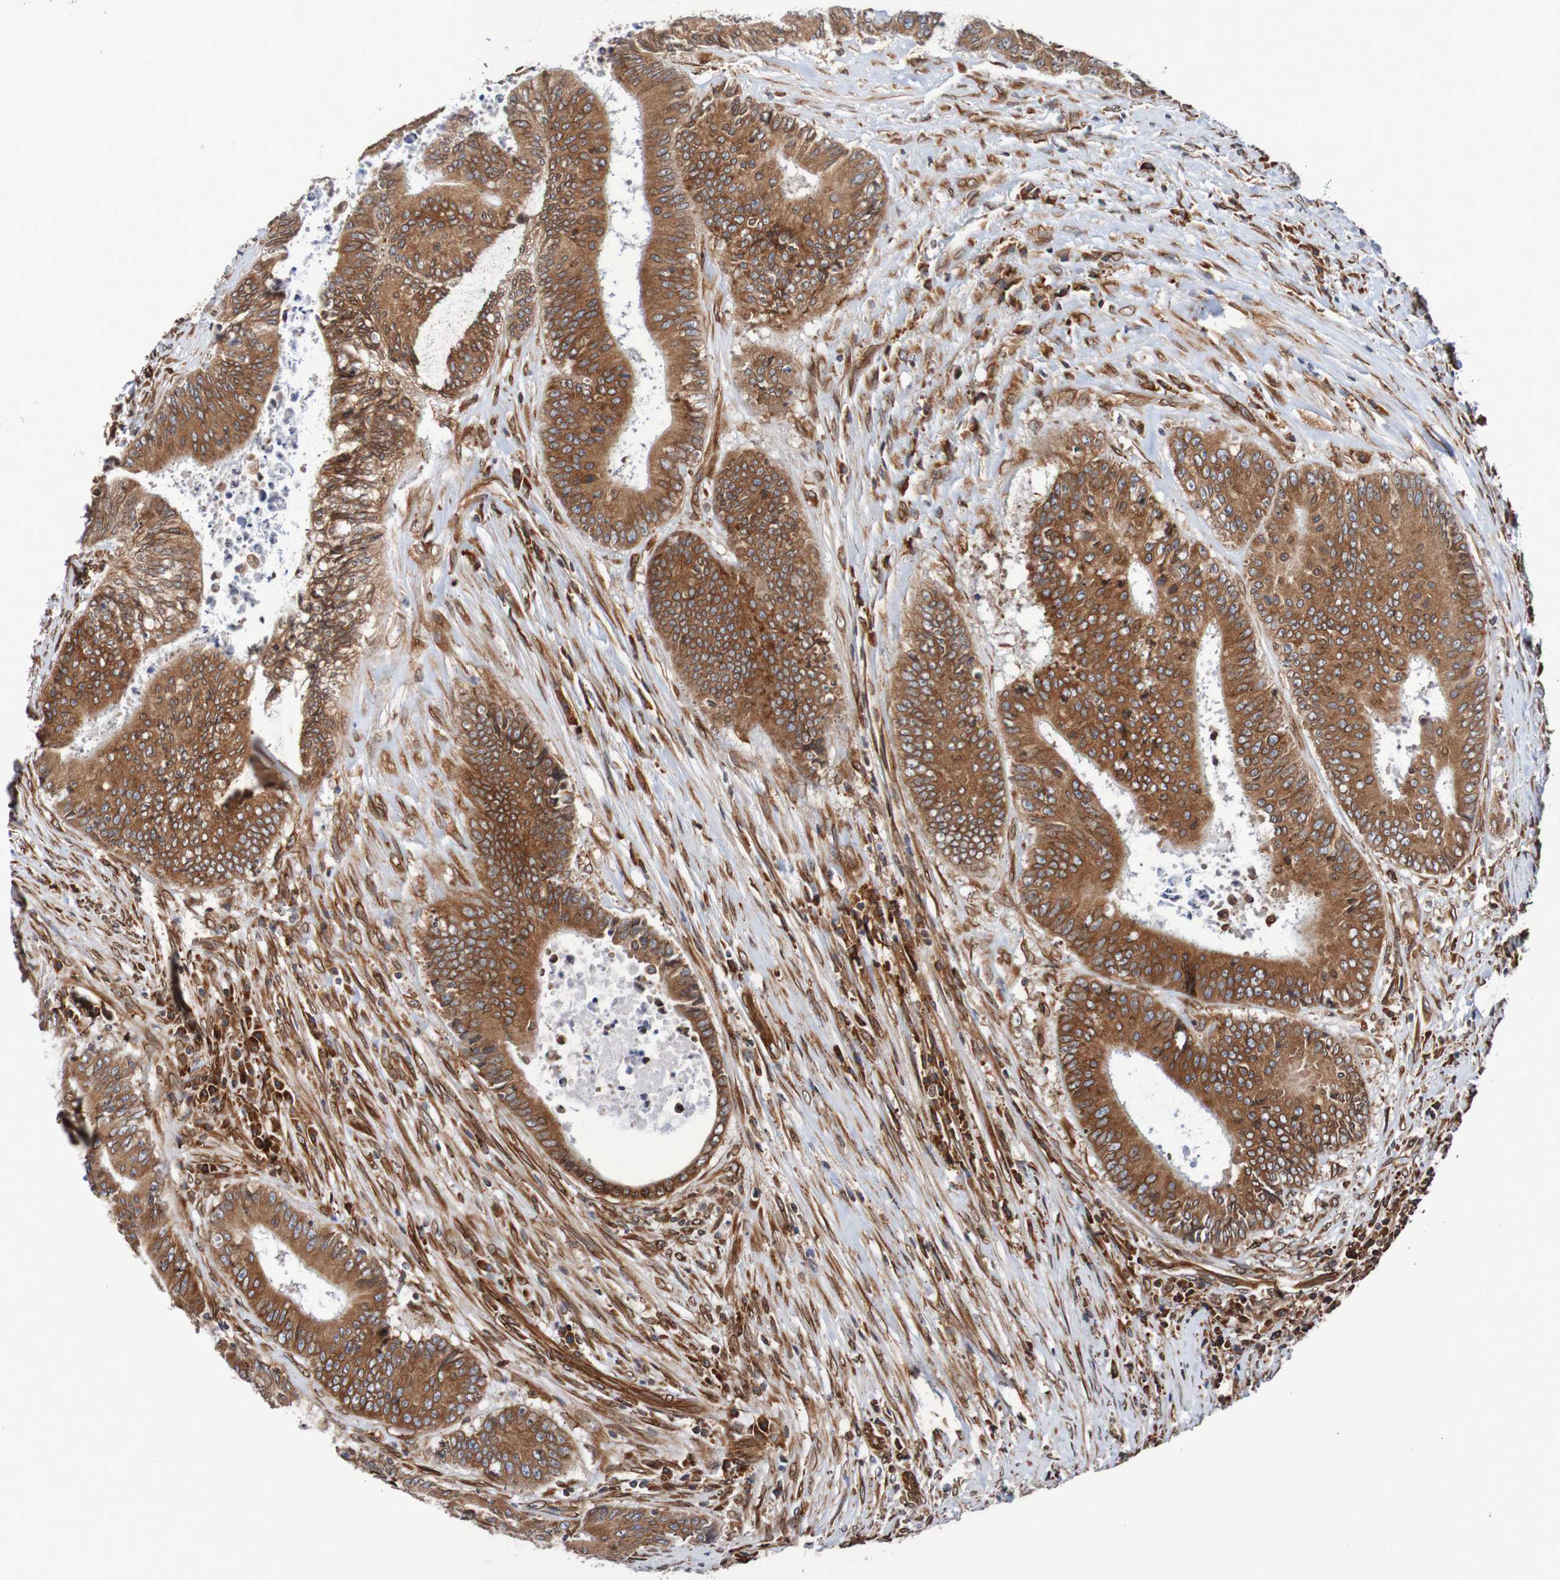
{"staining": {"intensity": "strong", "quantity": ">75%", "location": "cytoplasmic/membranous,nuclear"}, "tissue": "colorectal cancer", "cell_type": "Tumor cells", "image_type": "cancer", "snomed": [{"axis": "morphology", "description": "Adenocarcinoma, NOS"}, {"axis": "topography", "description": "Rectum"}], "caption": "Strong cytoplasmic/membranous and nuclear positivity for a protein is identified in about >75% of tumor cells of colorectal cancer using immunohistochemistry (IHC).", "gene": "TMEM109", "patient": {"sex": "male", "age": 72}}